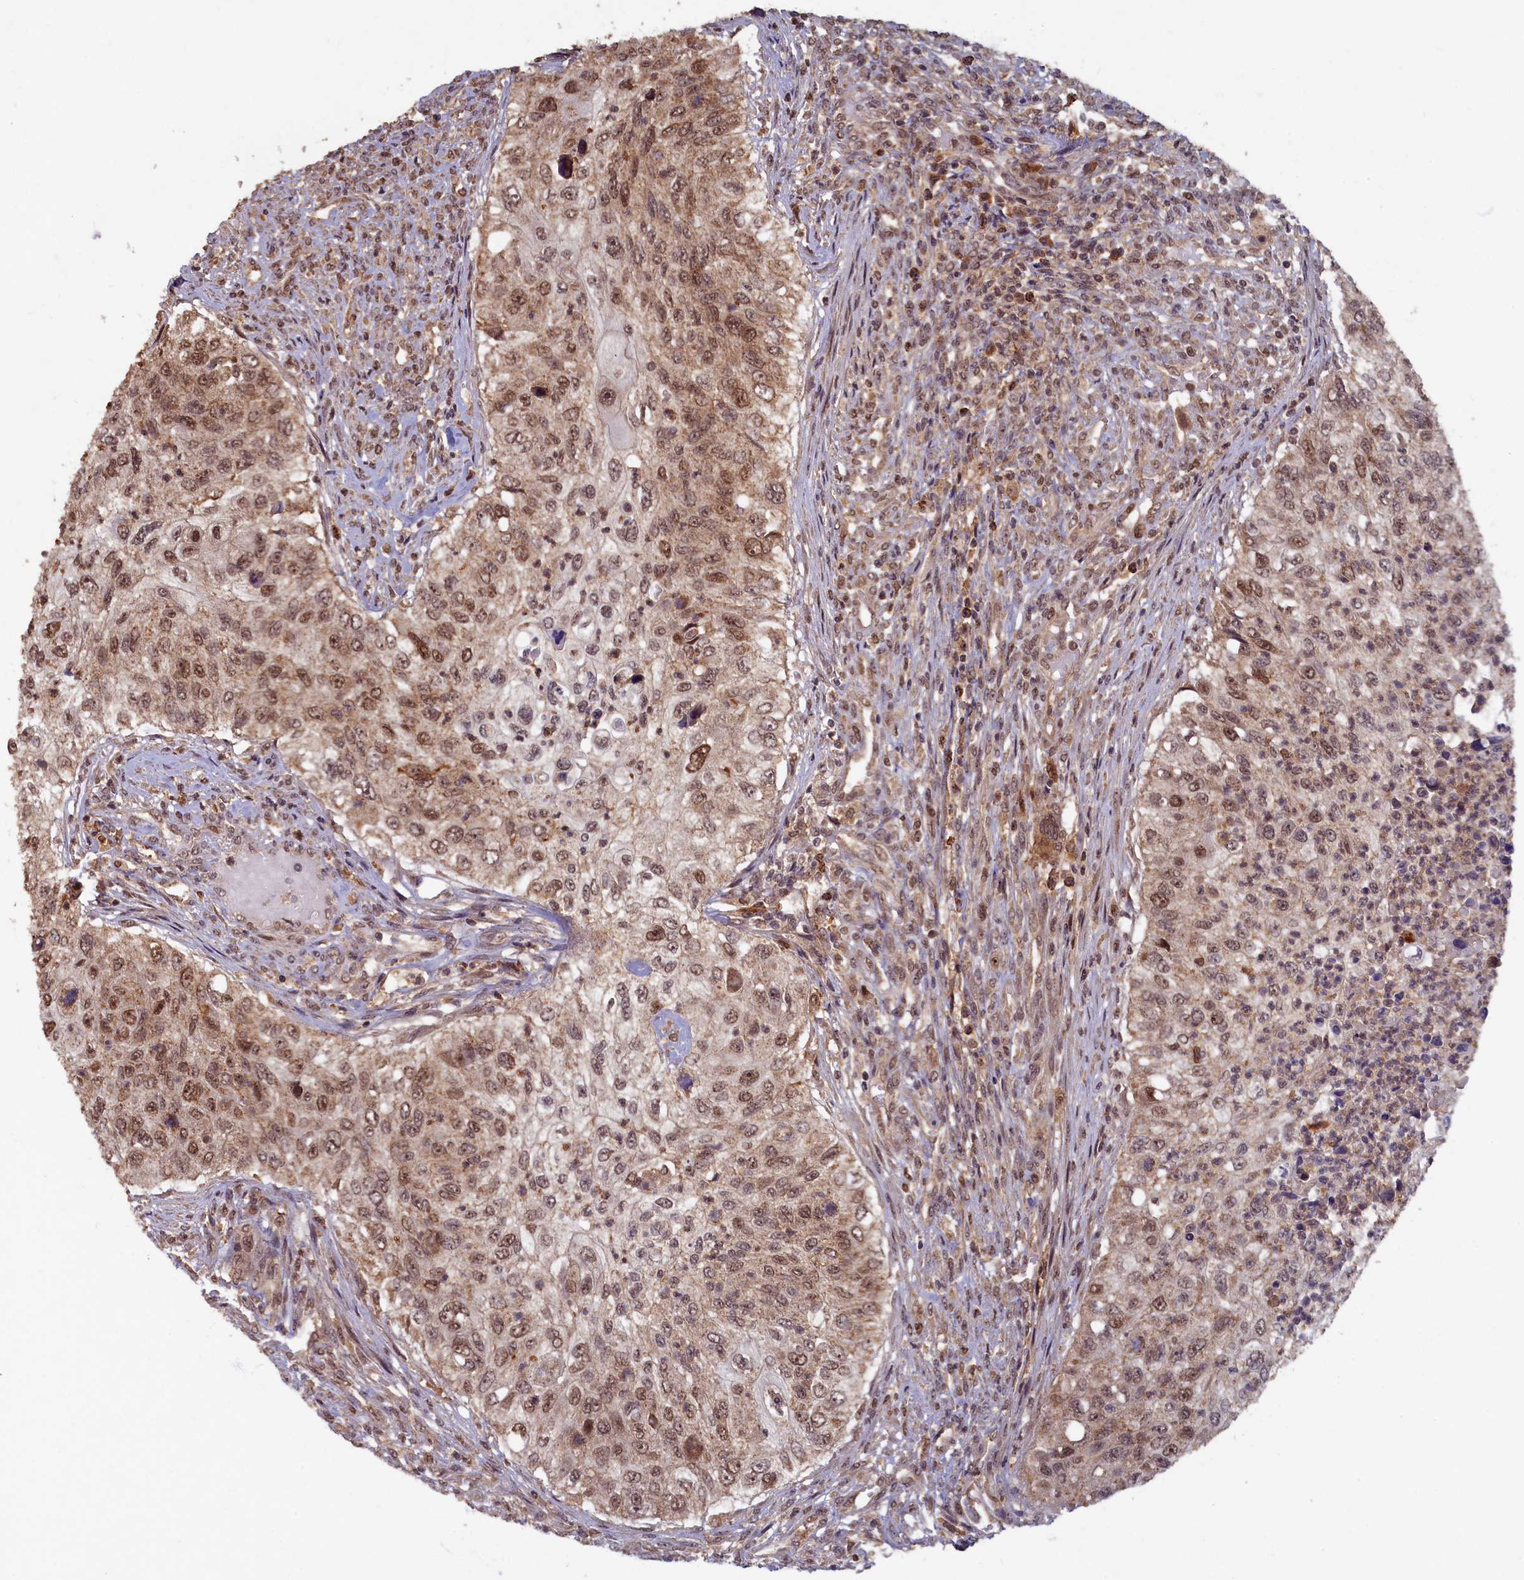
{"staining": {"intensity": "moderate", "quantity": ">75%", "location": "cytoplasmic/membranous,nuclear"}, "tissue": "urothelial cancer", "cell_type": "Tumor cells", "image_type": "cancer", "snomed": [{"axis": "morphology", "description": "Urothelial carcinoma, High grade"}, {"axis": "topography", "description": "Urinary bladder"}], "caption": "Tumor cells exhibit medium levels of moderate cytoplasmic/membranous and nuclear staining in about >75% of cells in human high-grade urothelial carcinoma.", "gene": "BRCA1", "patient": {"sex": "female", "age": 60}}